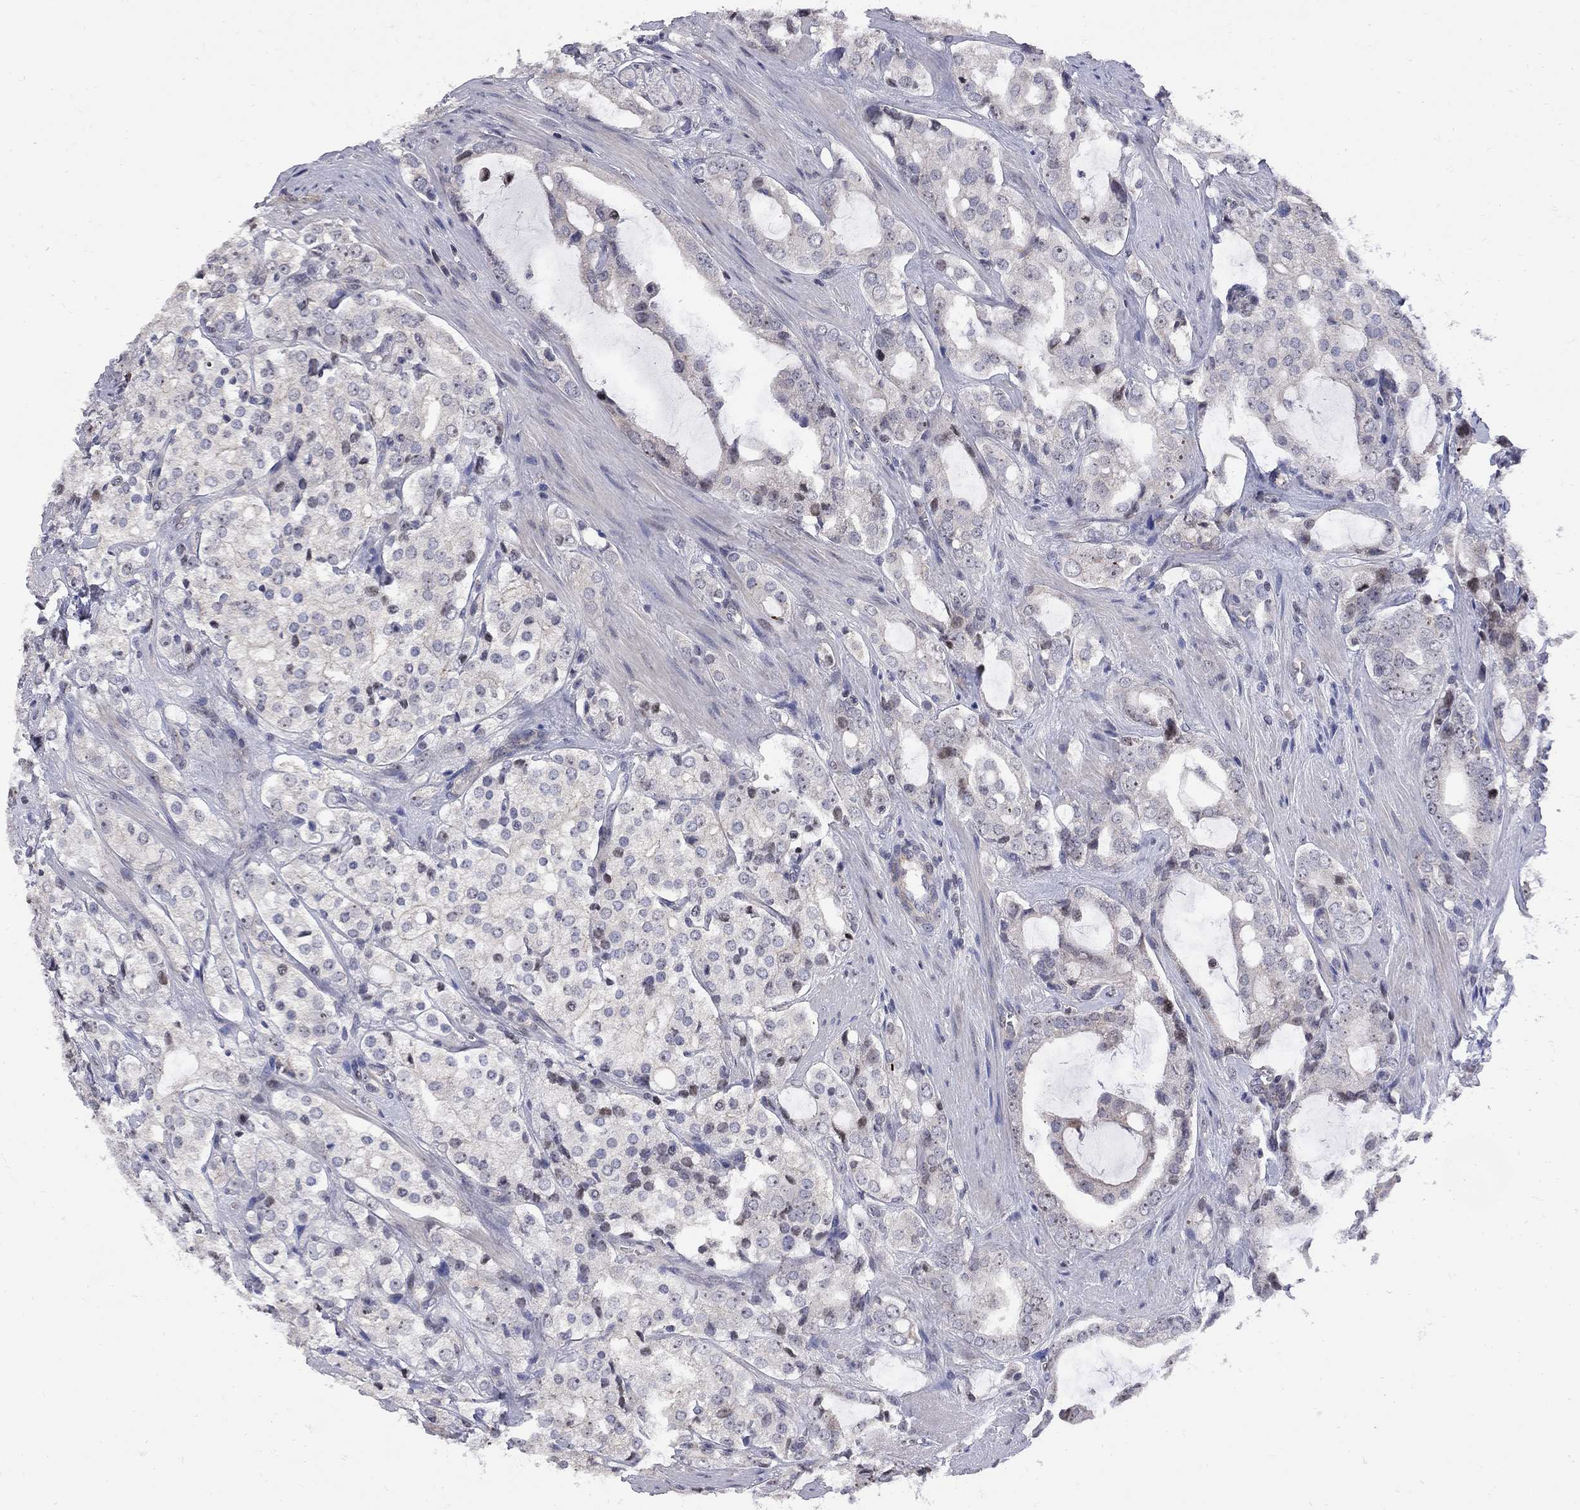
{"staining": {"intensity": "weak", "quantity": "<25%", "location": "nuclear"}, "tissue": "prostate cancer", "cell_type": "Tumor cells", "image_type": "cancer", "snomed": [{"axis": "morphology", "description": "Adenocarcinoma, NOS"}, {"axis": "topography", "description": "Prostate"}], "caption": "The micrograph shows no significant positivity in tumor cells of prostate adenocarcinoma.", "gene": "DHX33", "patient": {"sex": "male", "age": 66}}